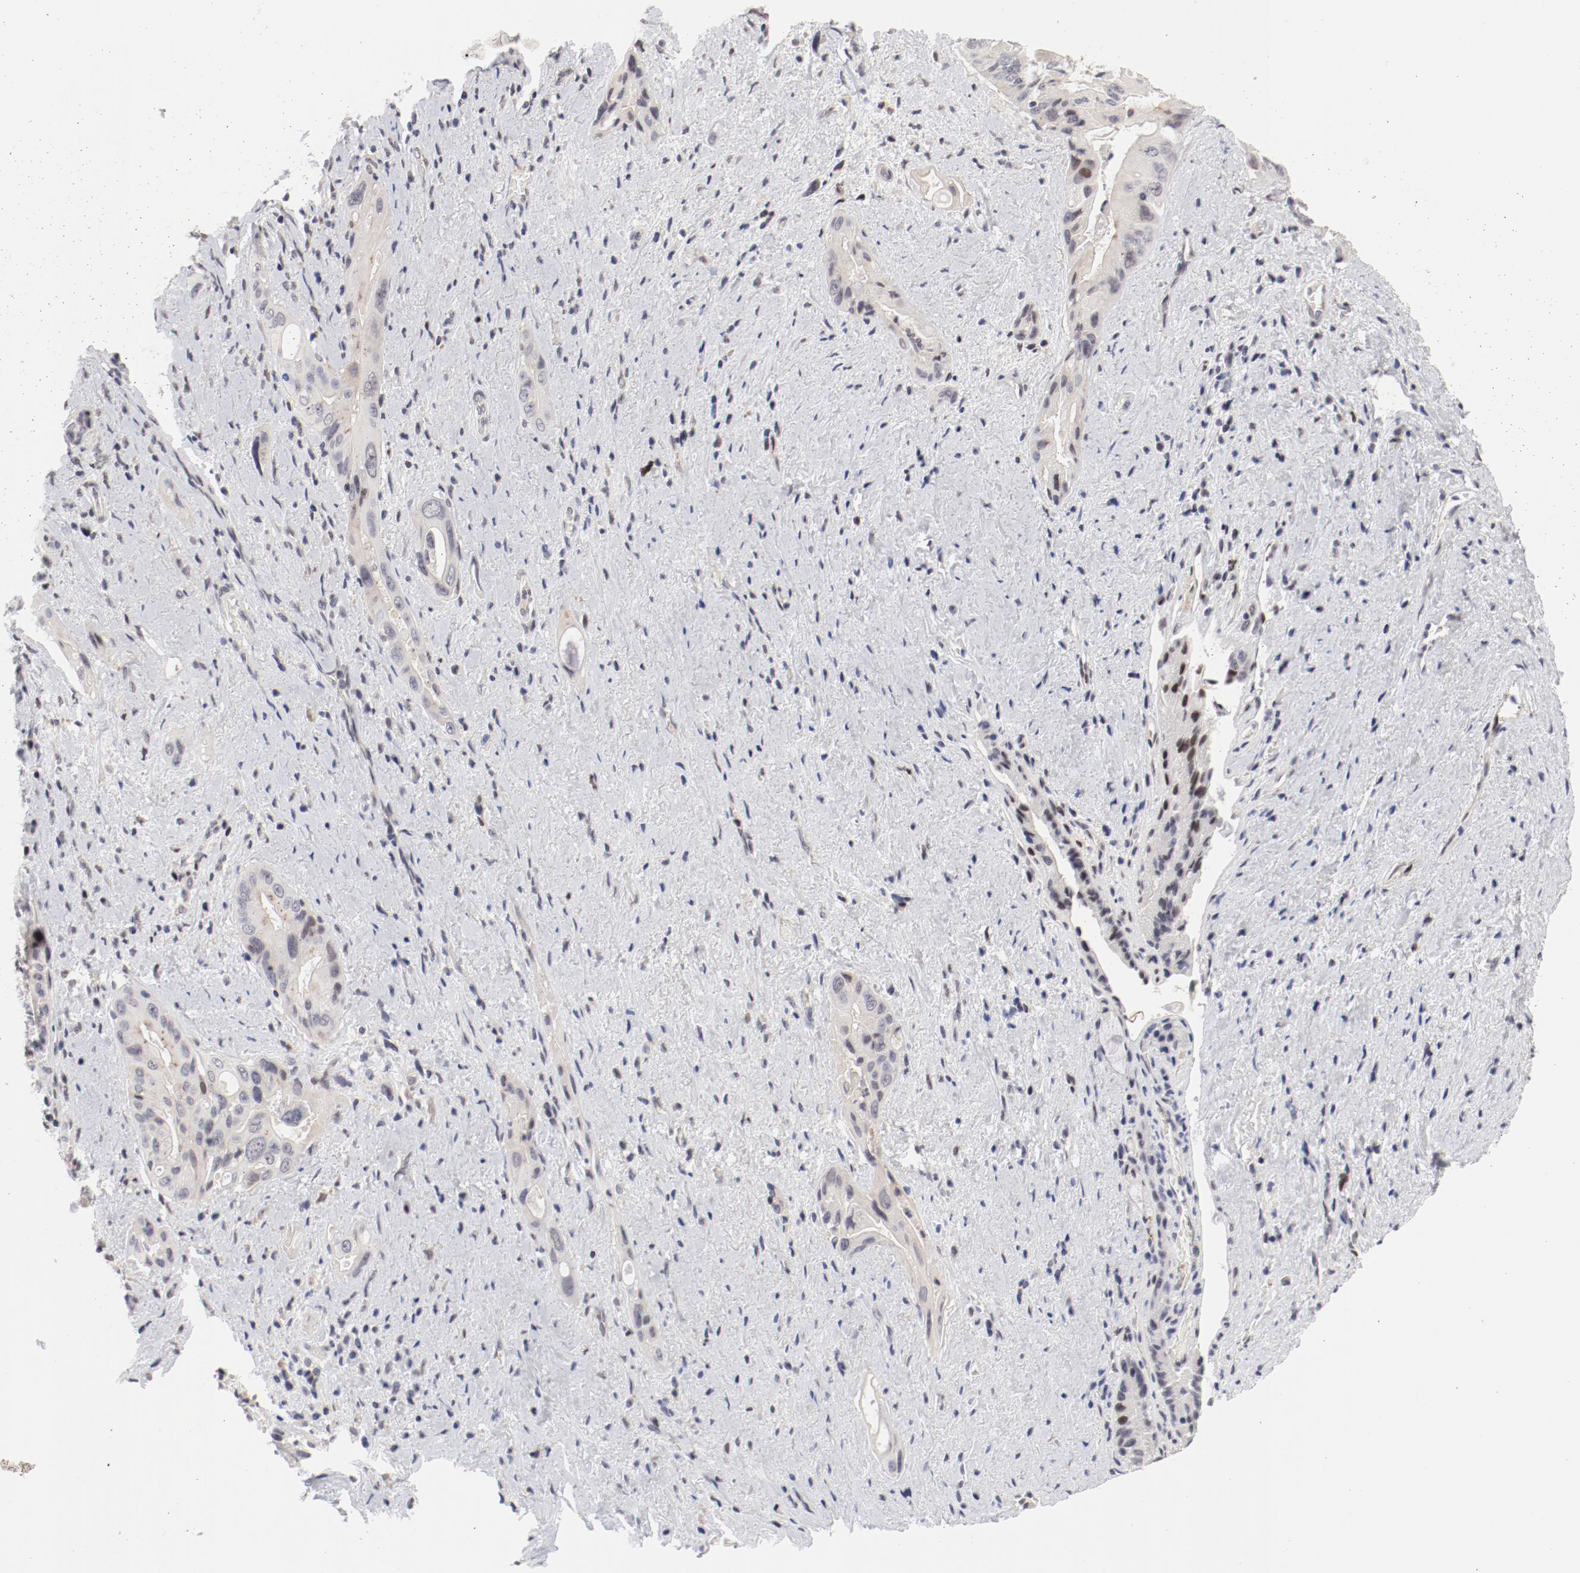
{"staining": {"intensity": "negative", "quantity": "none", "location": "none"}, "tissue": "pancreatic cancer", "cell_type": "Tumor cells", "image_type": "cancer", "snomed": [{"axis": "morphology", "description": "Adenocarcinoma, NOS"}, {"axis": "topography", "description": "Pancreas"}], "caption": "Human adenocarcinoma (pancreatic) stained for a protein using immunohistochemistry (IHC) shows no expression in tumor cells.", "gene": "FSCB", "patient": {"sex": "male", "age": 77}}